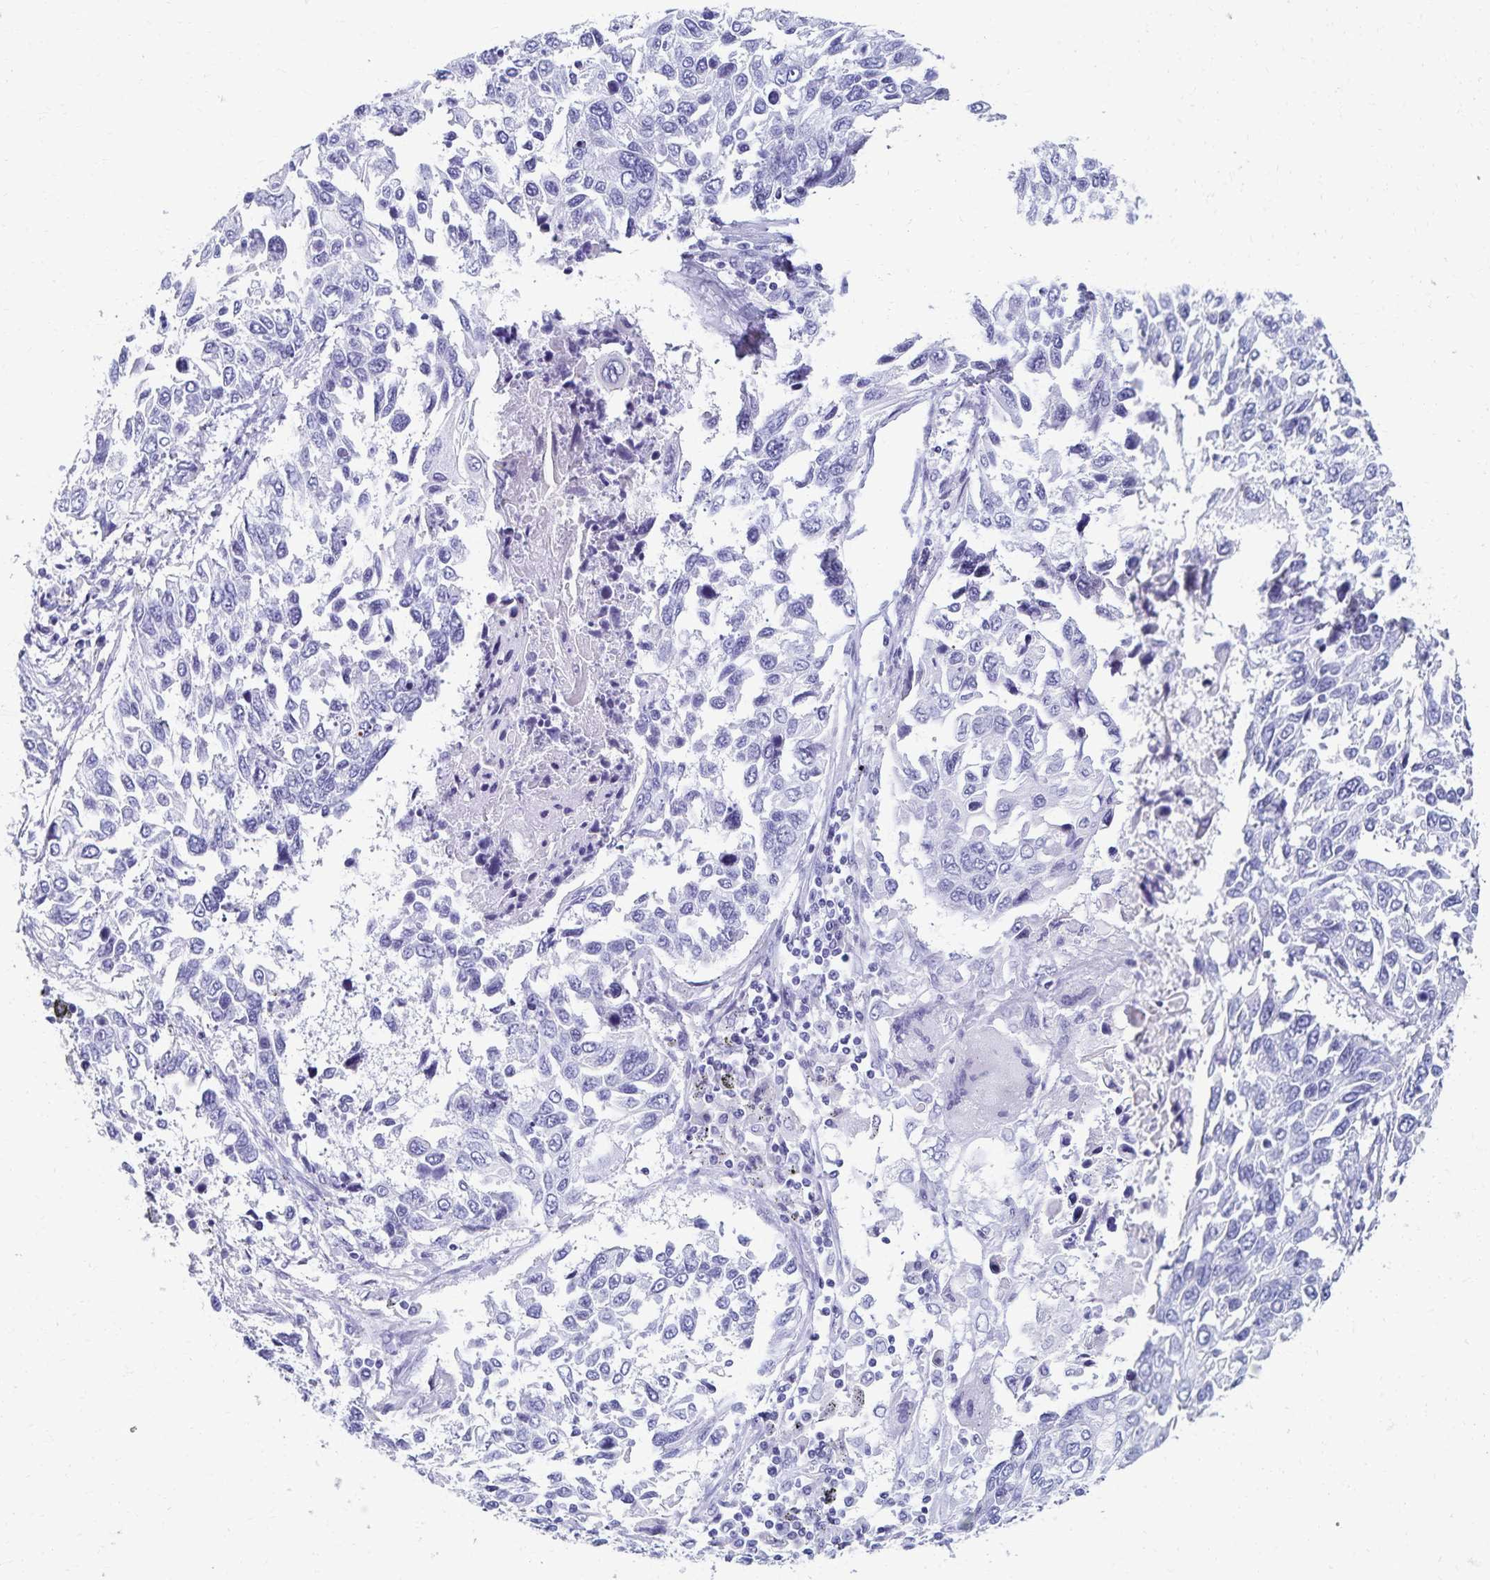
{"staining": {"intensity": "negative", "quantity": "none", "location": "none"}, "tissue": "lung cancer", "cell_type": "Tumor cells", "image_type": "cancer", "snomed": [{"axis": "morphology", "description": "Squamous cell carcinoma, NOS"}, {"axis": "topography", "description": "Lung"}], "caption": "Lung squamous cell carcinoma stained for a protein using immunohistochemistry (IHC) reveals no positivity tumor cells.", "gene": "C2orf50", "patient": {"sex": "male", "age": 62}}